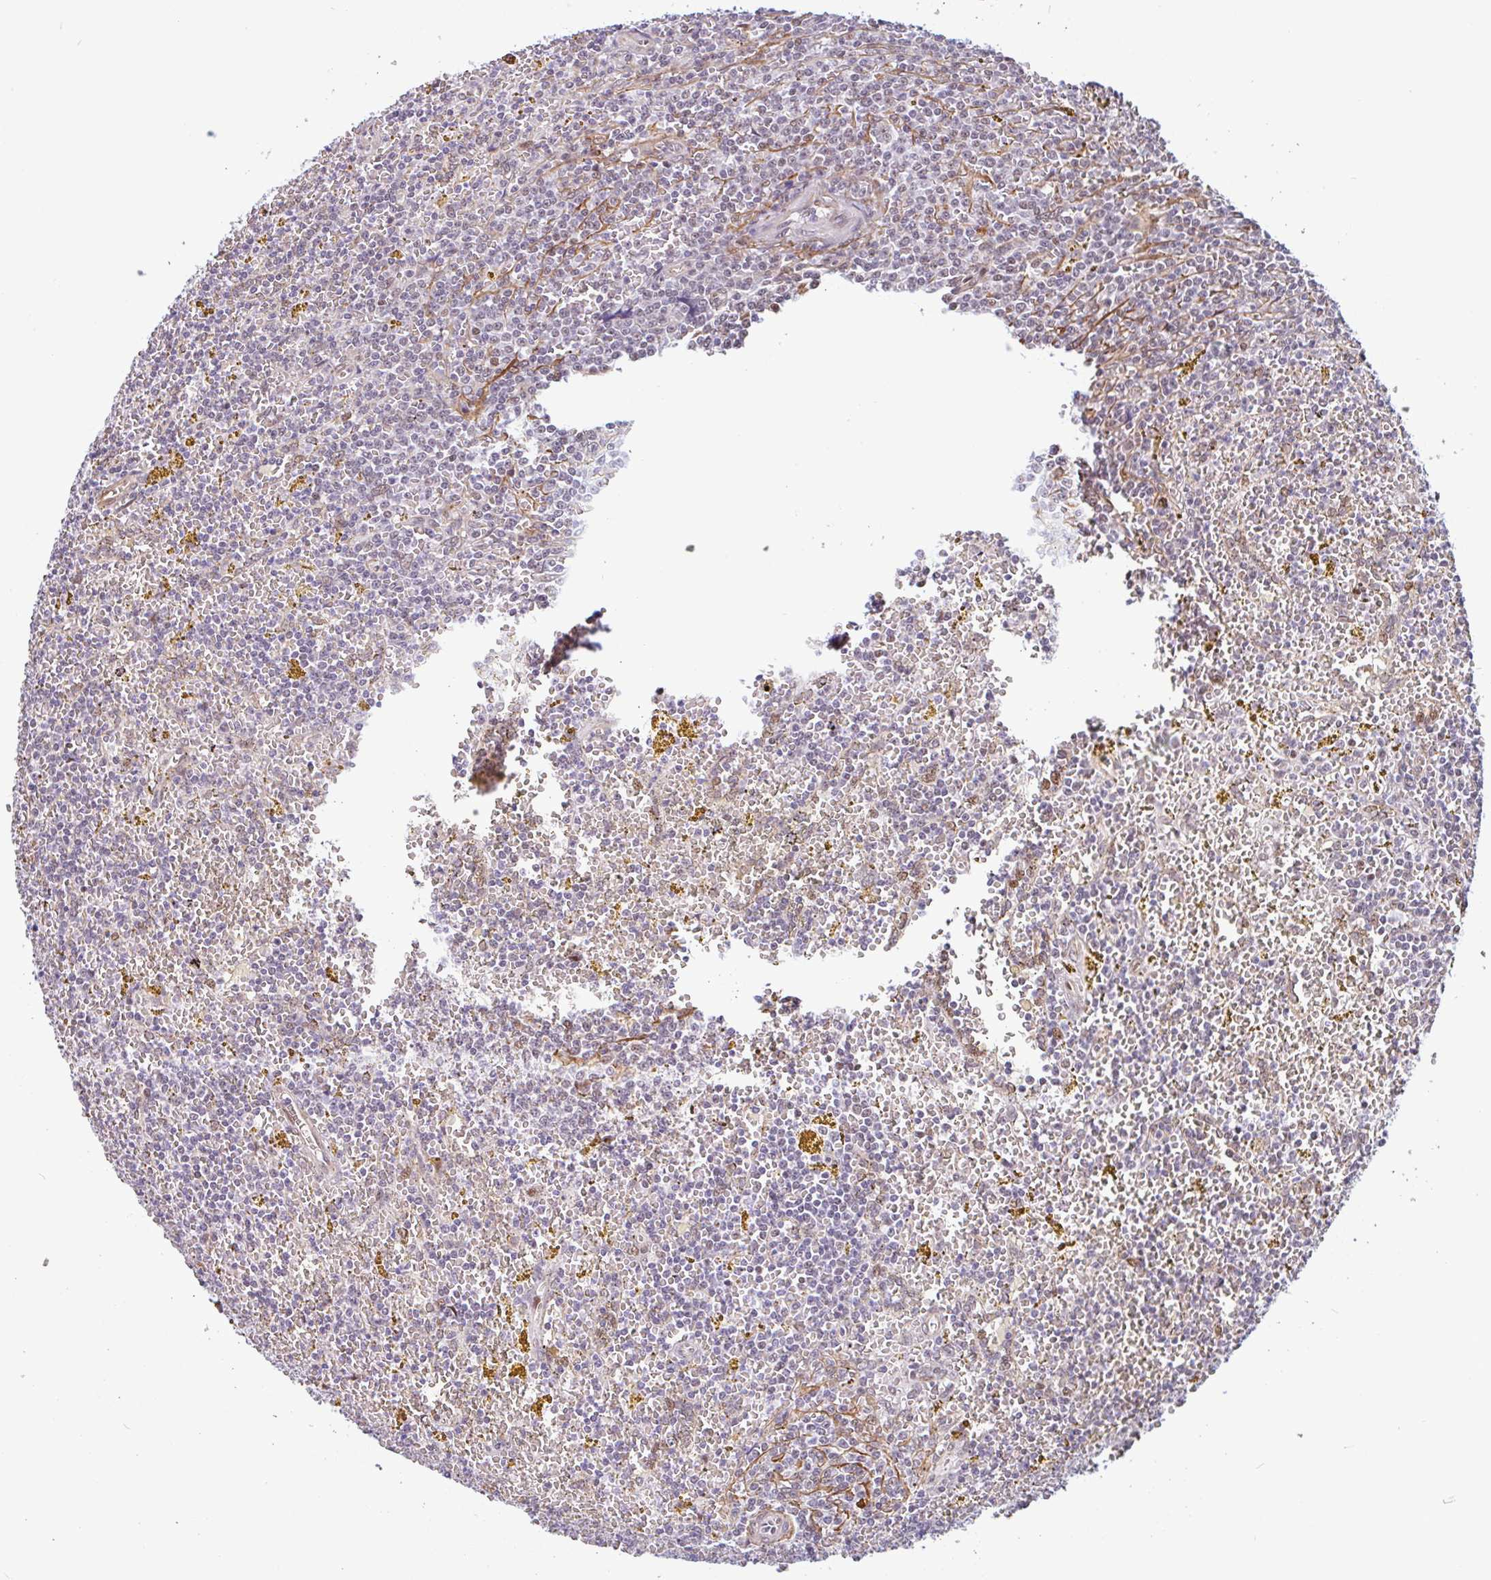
{"staining": {"intensity": "negative", "quantity": "none", "location": "none"}, "tissue": "lymphoma", "cell_type": "Tumor cells", "image_type": "cancer", "snomed": [{"axis": "morphology", "description": "Malignant lymphoma, non-Hodgkin's type, Low grade"}, {"axis": "topography", "description": "Spleen"}, {"axis": "topography", "description": "Lymph node"}], "caption": "This is an IHC image of lymphoma. There is no staining in tumor cells.", "gene": "TMEM119", "patient": {"sex": "female", "age": 66}}